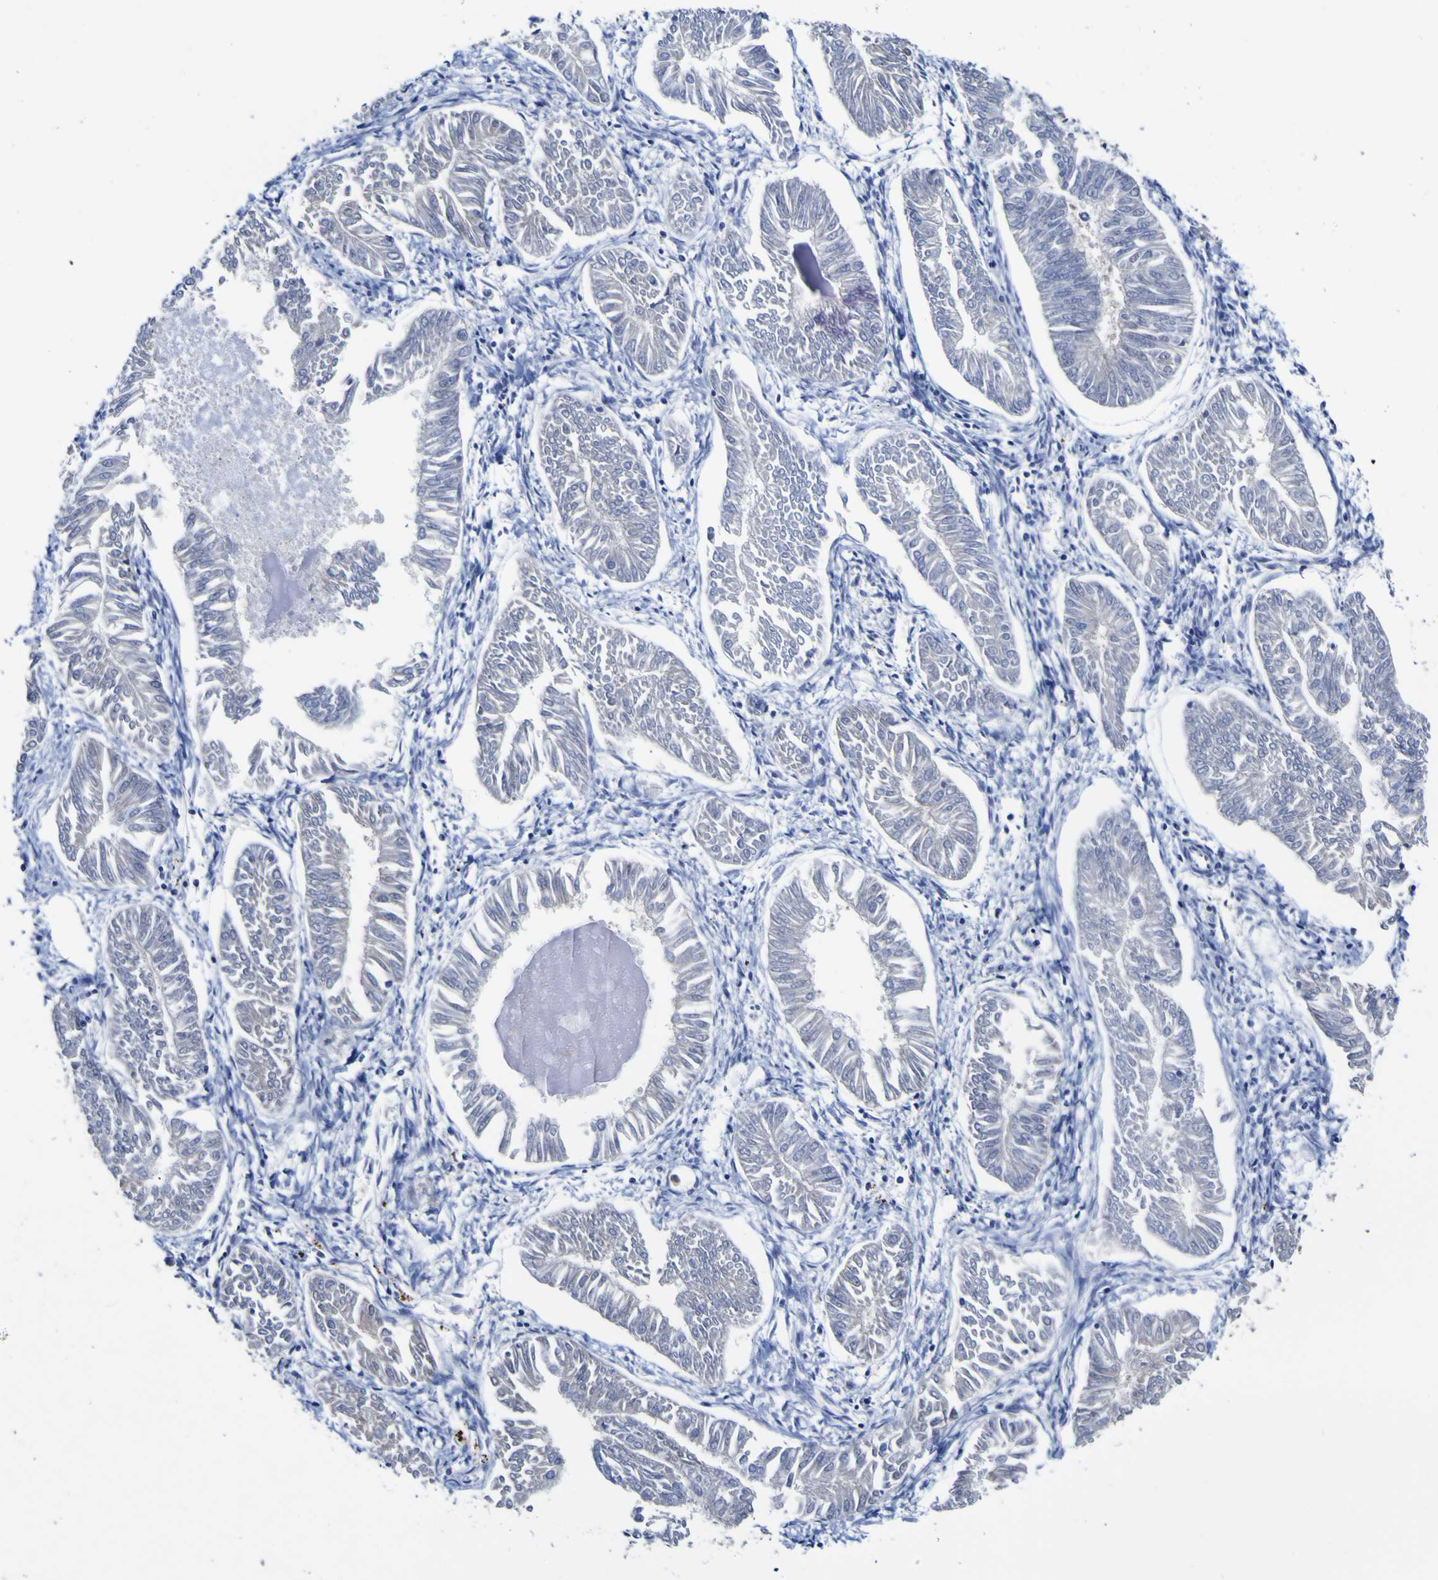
{"staining": {"intensity": "negative", "quantity": "none", "location": "none"}, "tissue": "endometrial cancer", "cell_type": "Tumor cells", "image_type": "cancer", "snomed": [{"axis": "morphology", "description": "Adenocarcinoma, NOS"}, {"axis": "topography", "description": "Endometrium"}], "caption": "Human endometrial cancer (adenocarcinoma) stained for a protein using IHC shows no expression in tumor cells.", "gene": "CASP6", "patient": {"sex": "female", "age": 53}}